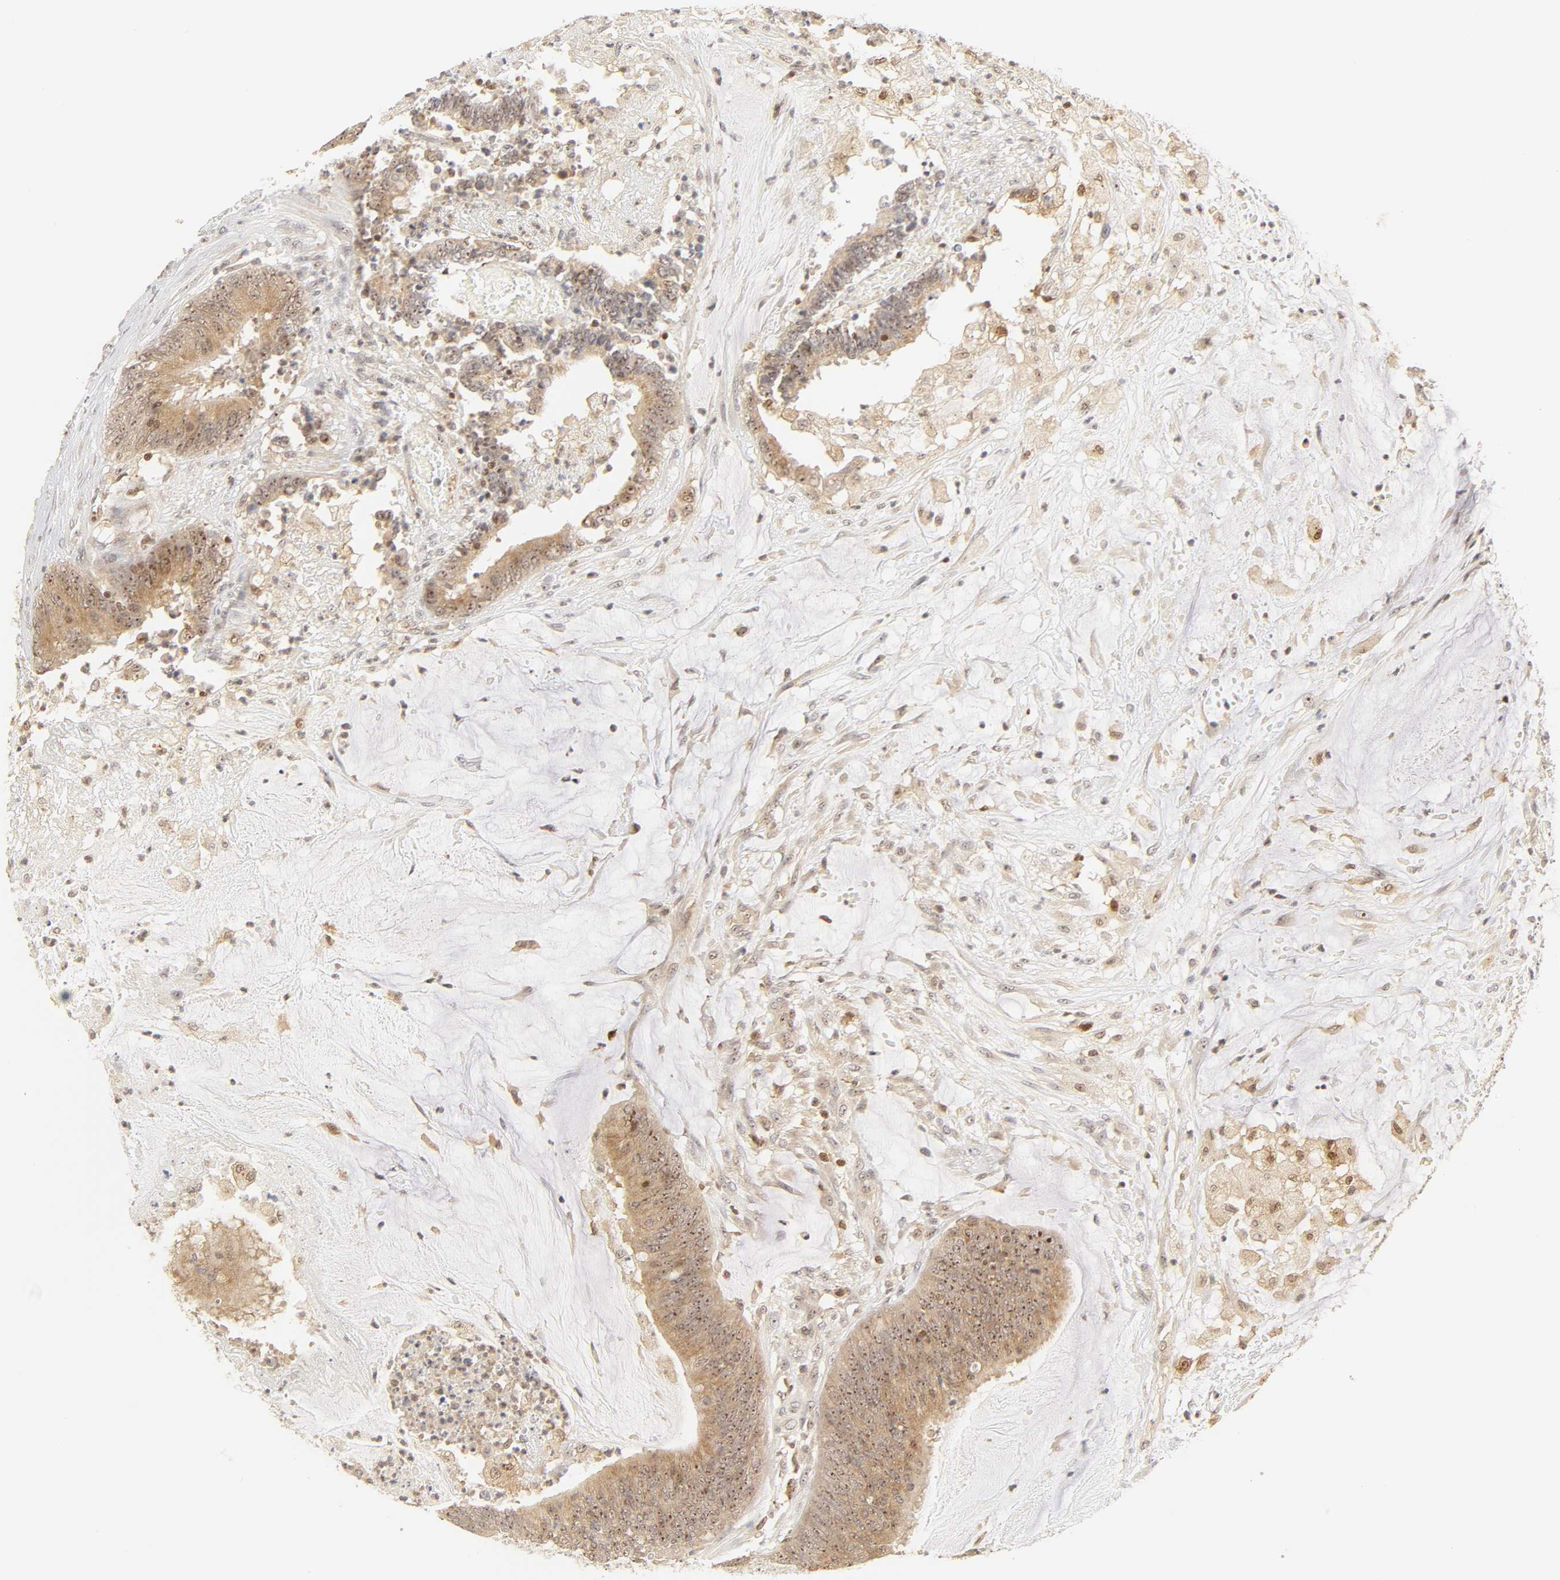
{"staining": {"intensity": "moderate", "quantity": ">75%", "location": "cytoplasmic/membranous,nuclear"}, "tissue": "colorectal cancer", "cell_type": "Tumor cells", "image_type": "cancer", "snomed": [{"axis": "morphology", "description": "Adenocarcinoma, NOS"}, {"axis": "topography", "description": "Rectum"}], "caption": "The histopathology image shows immunohistochemical staining of colorectal cancer. There is moderate cytoplasmic/membranous and nuclear positivity is present in about >75% of tumor cells. (DAB (3,3'-diaminobenzidine) IHC with brightfield microscopy, high magnification).", "gene": "KIF2A", "patient": {"sex": "female", "age": 66}}